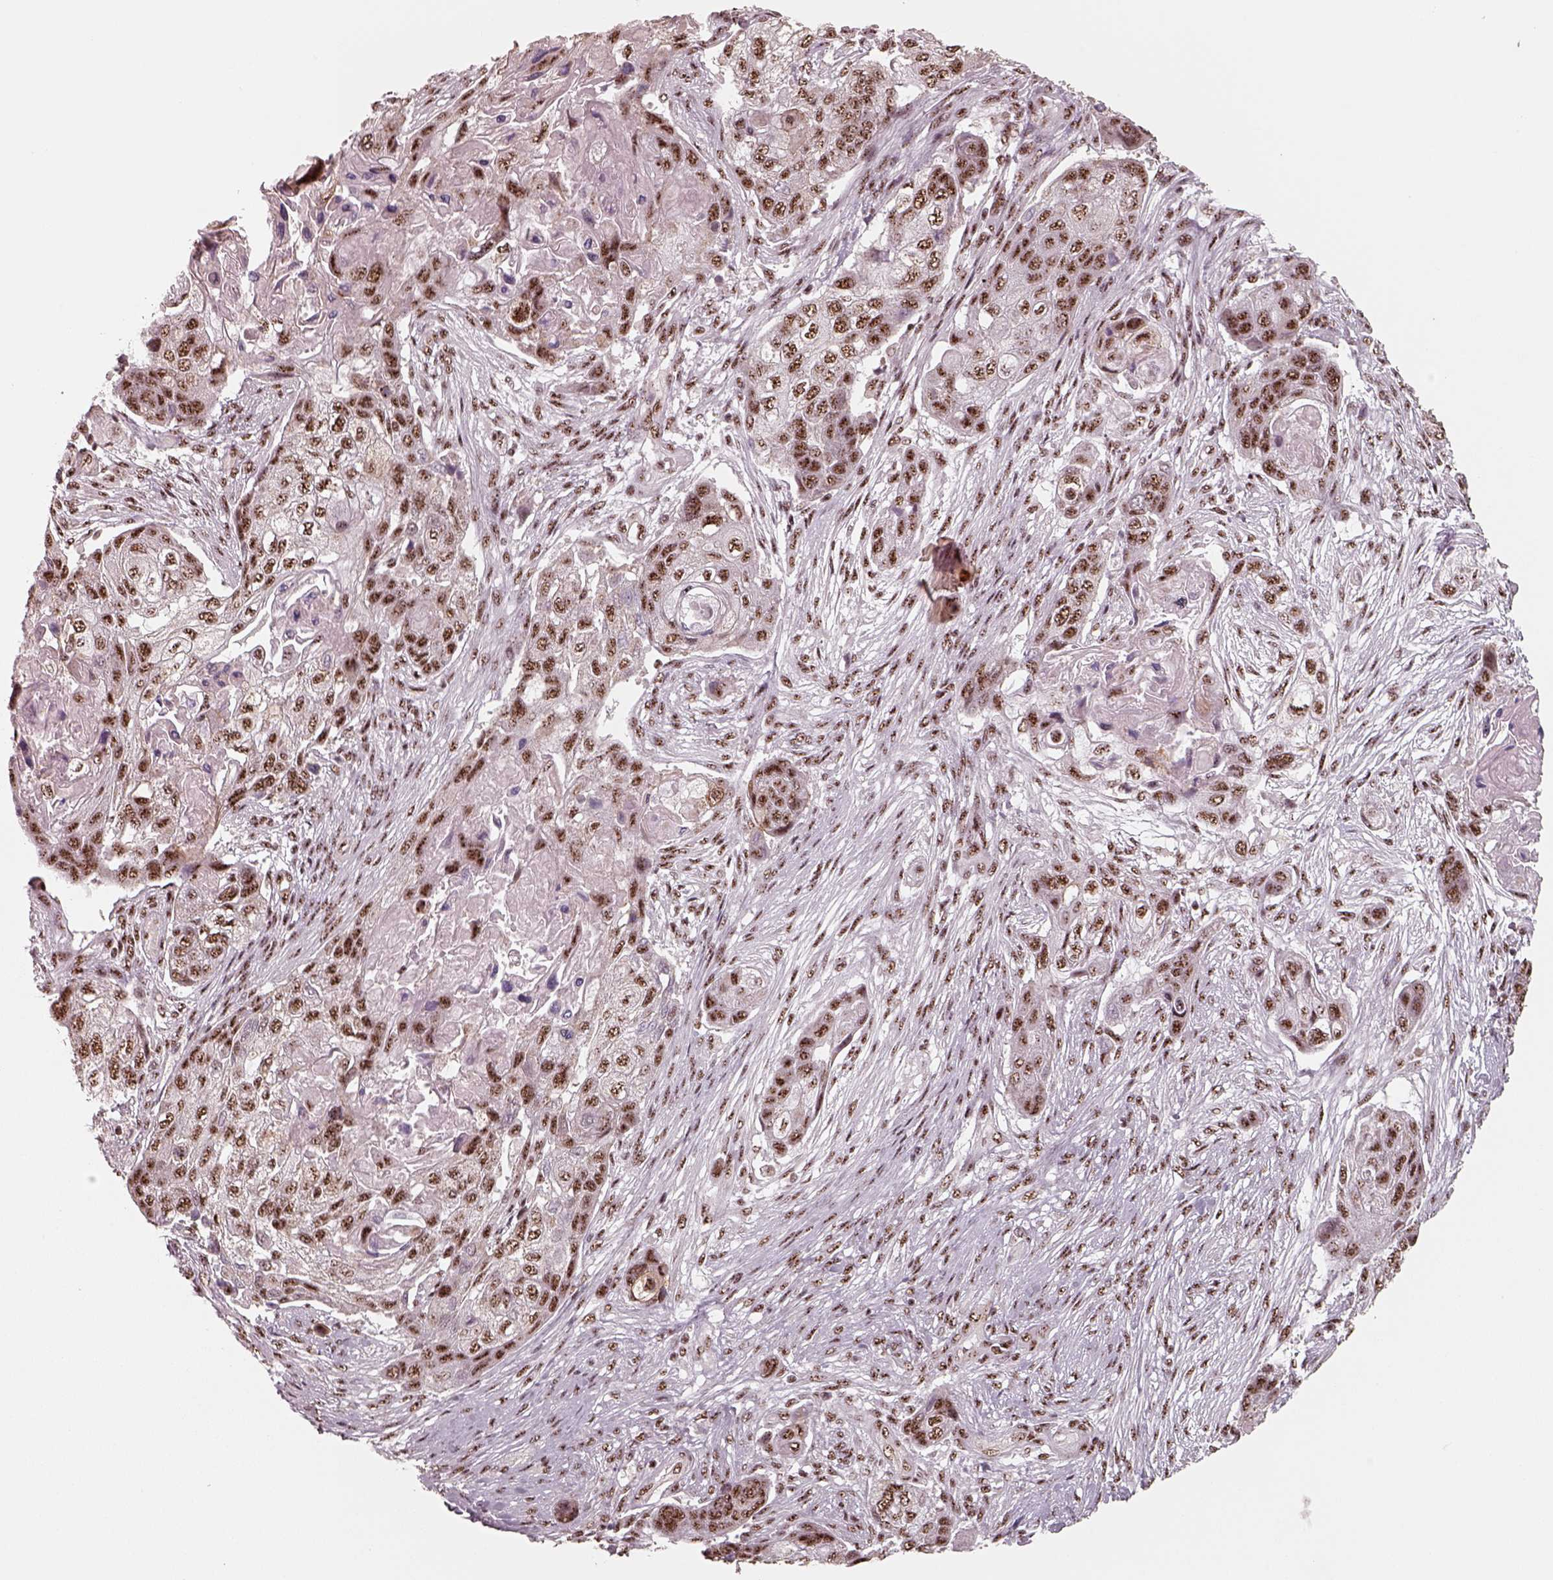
{"staining": {"intensity": "strong", "quantity": ">75%", "location": "nuclear"}, "tissue": "lung cancer", "cell_type": "Tumor cells", "image_type": "cancer", "snomed": [{"axis": "morphology", "description": "Squamous cell carcinoma, NOS"}, {"axis": "topography", "description": "Lung"}], "caption": "About >75% of tumor cells in lung squamous cell carcinoma show strong nuclear protein positivity as visualized by brown immunohistochemical staining.", "gene": "ATXN7L3", "patient": {"sex": "male", "age": 69}}